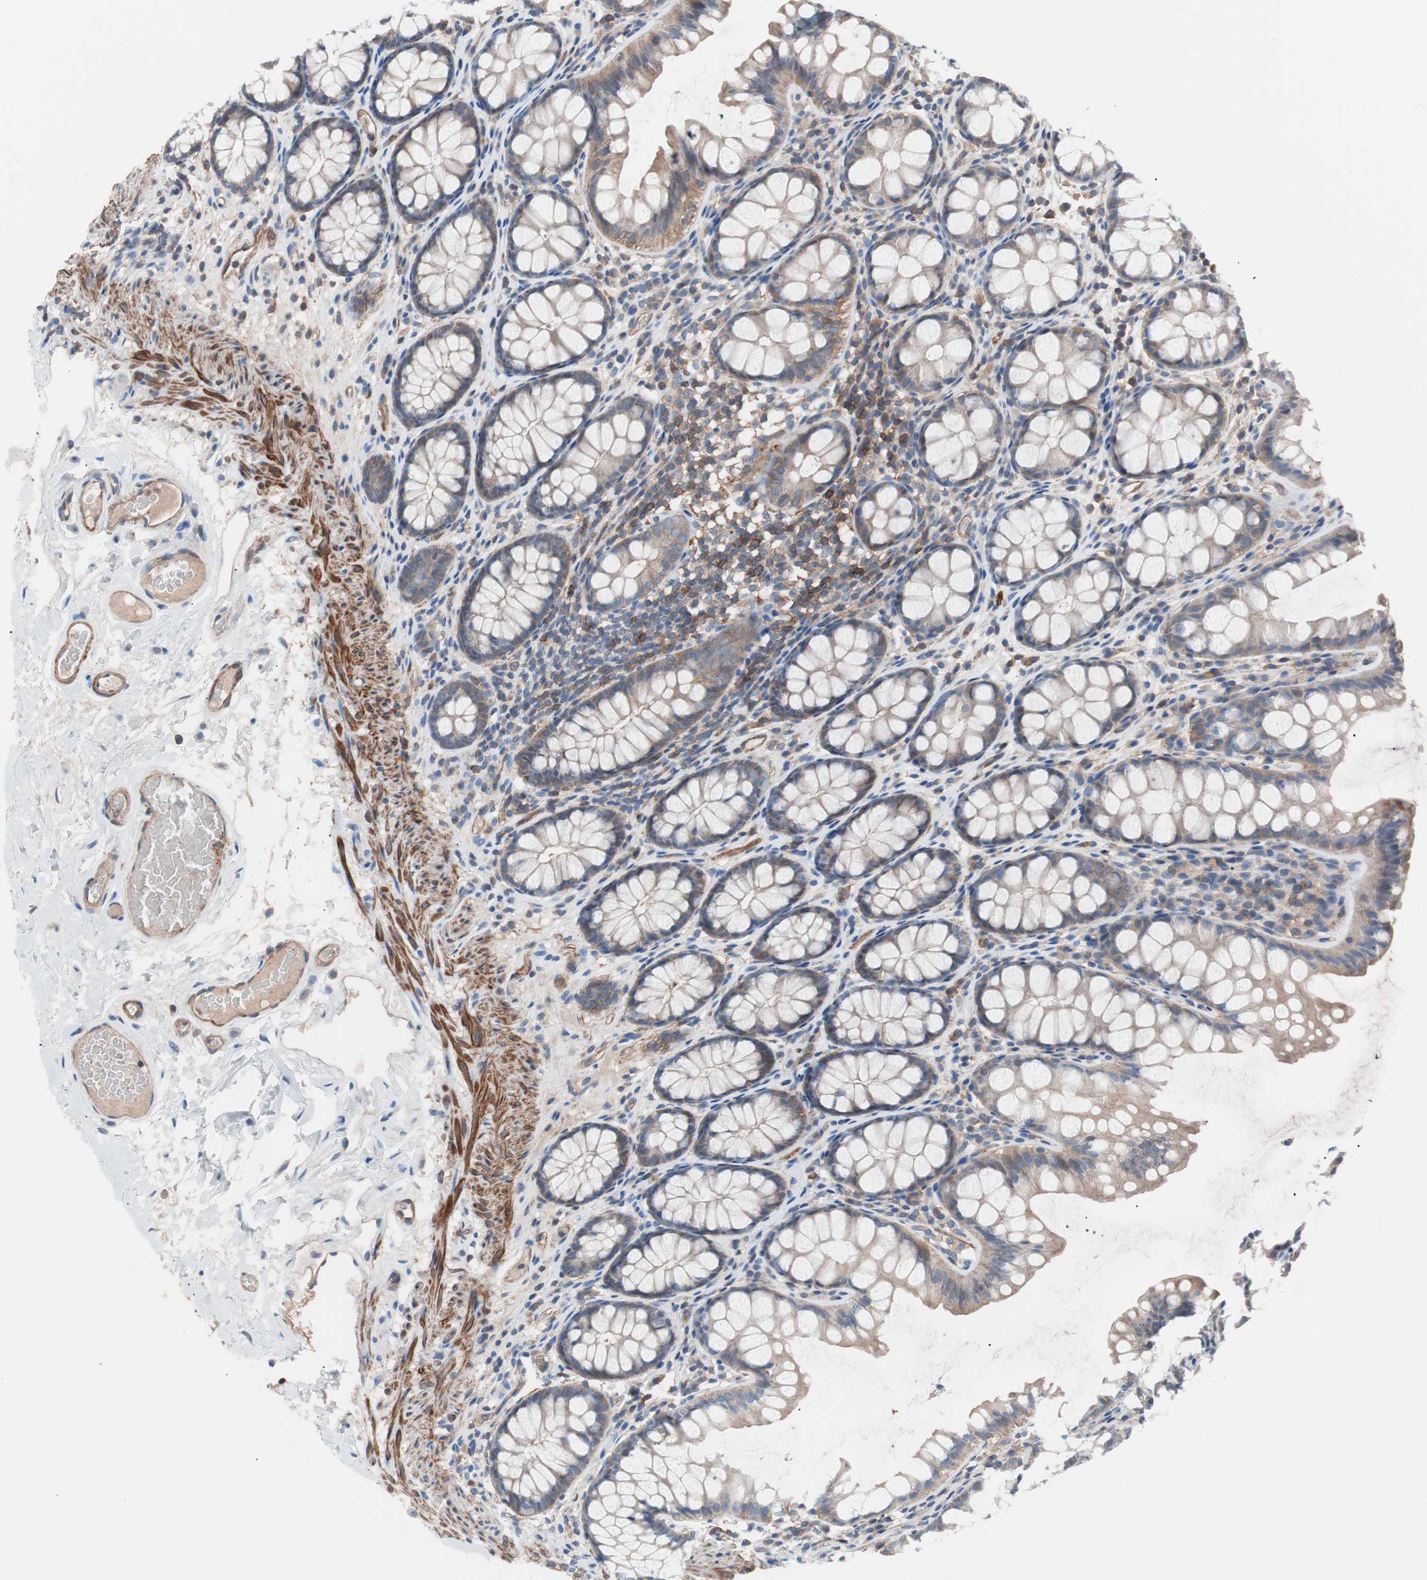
{"staining": {"intensity": "weak", "quantity": "25%-75%", "location": "cytoplasmic/membranous"}, "tissue": "colon", "cell_type": "Endothelial cells", "image_type": "normal", "snomed": [{"axis": "morphology", "description": "Normal tissue, NOS"}, {"axis": "topography", "description": "Colon"}], "caption": "High-power microscopy captured an IHC photomicrograph of normal colon, revealing weak cytoplasmic/membranous expression in about 25%-75% of endothelial cells. (Stains: DAB (3,3'-diaminobenzidine) in brown, nuclei in blue, Microscopy: brightfield microscopy at high magnification).", "gene": "GPR160", "patient": {"sex": "female", "age": 55}}